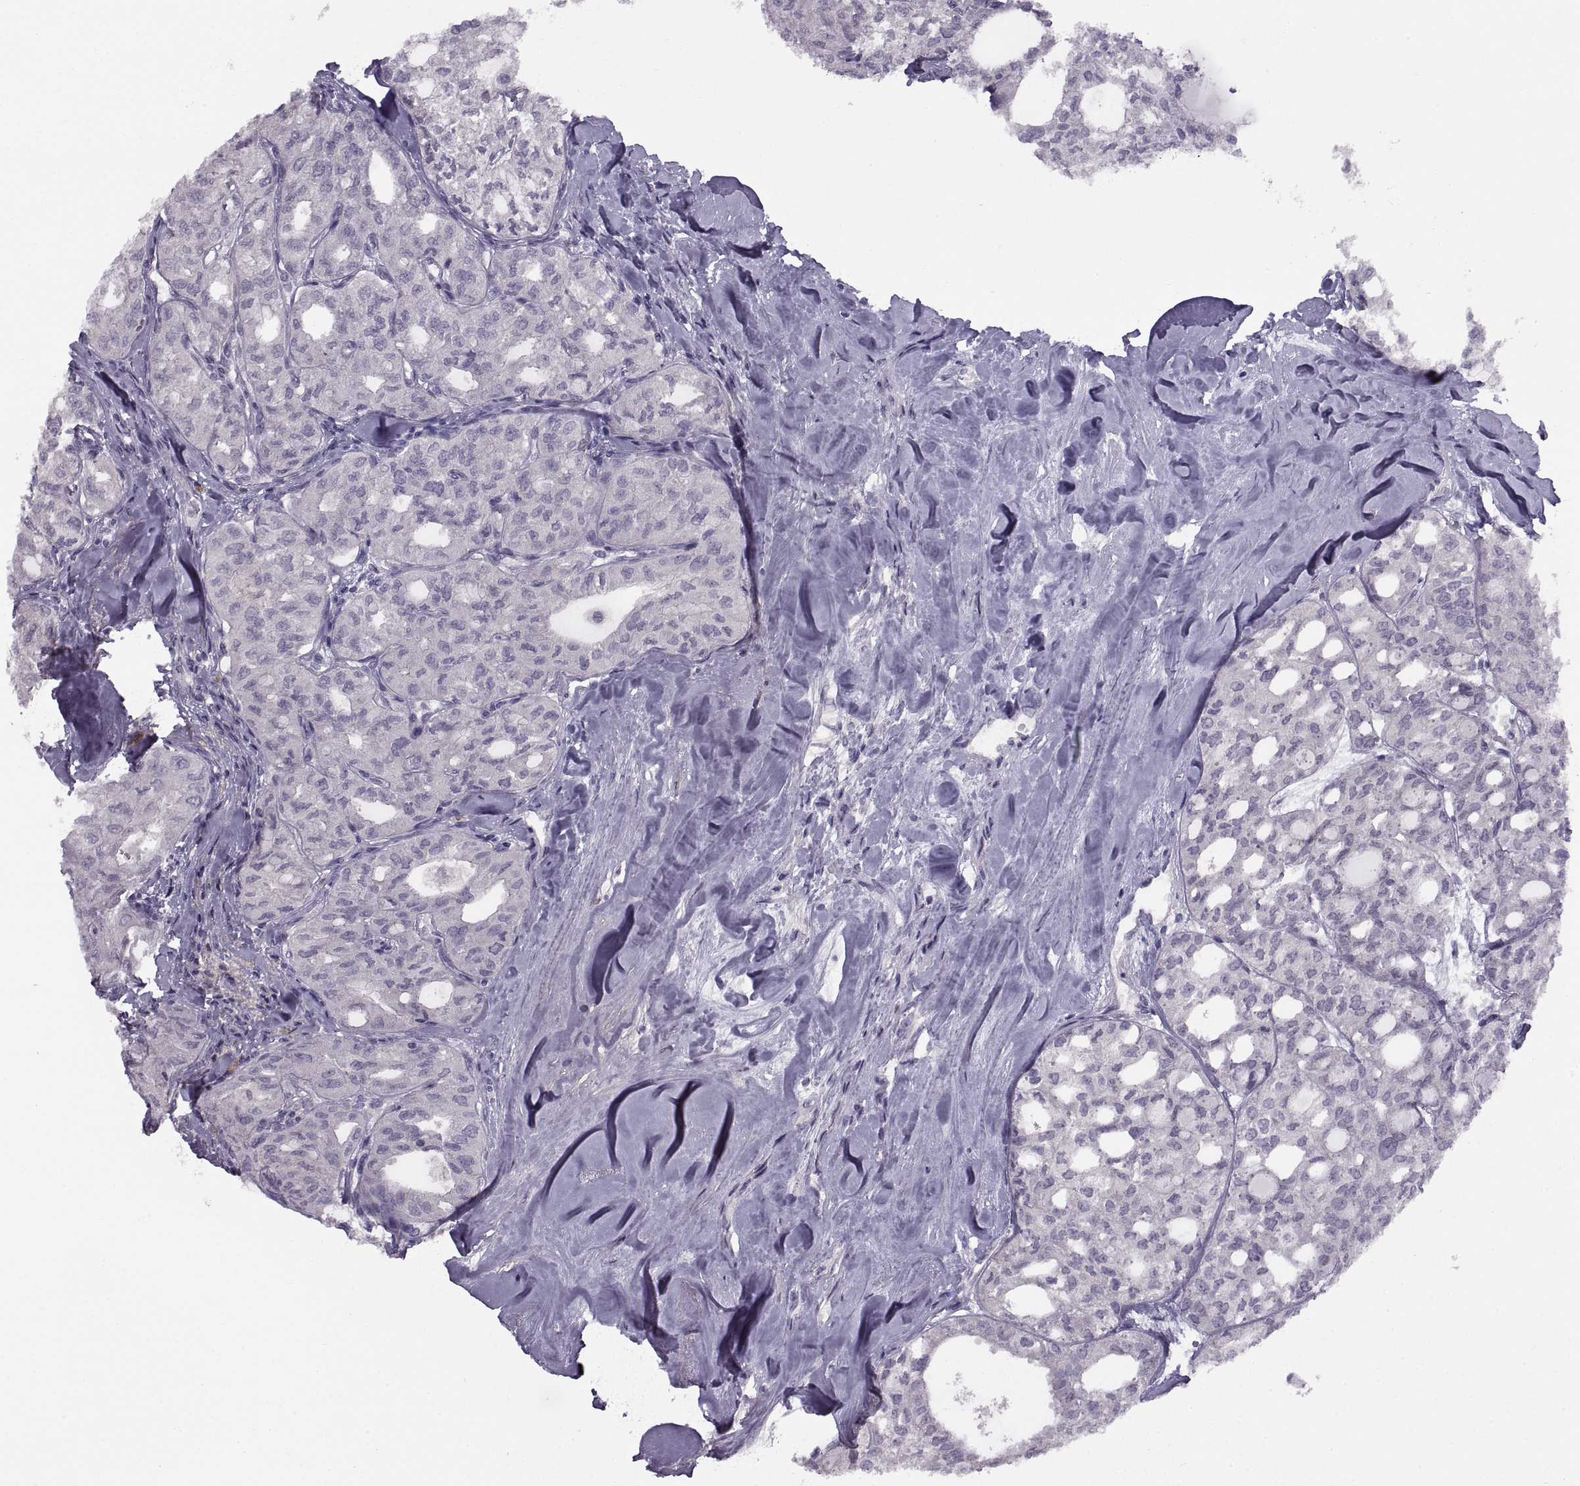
{"staining": {"intensity": "negative", "quantity": "none", "location": "none"}, "tissue": "thyroid cancer", "cell_type": "Tumor cells", "image_type": "cancer", "snomed": [{"axis": "morphology", "description": "Follicular adenoma carcinoma, NOS"}, {"axis": "topography", "description": "Thyroid gland"}], "caption": "Human thyroid cancer stained for a protein using IHC displays no positivity in tumor cells.", "gene": "BSPH1", "patient": {"sex": "male", "age": 75}}